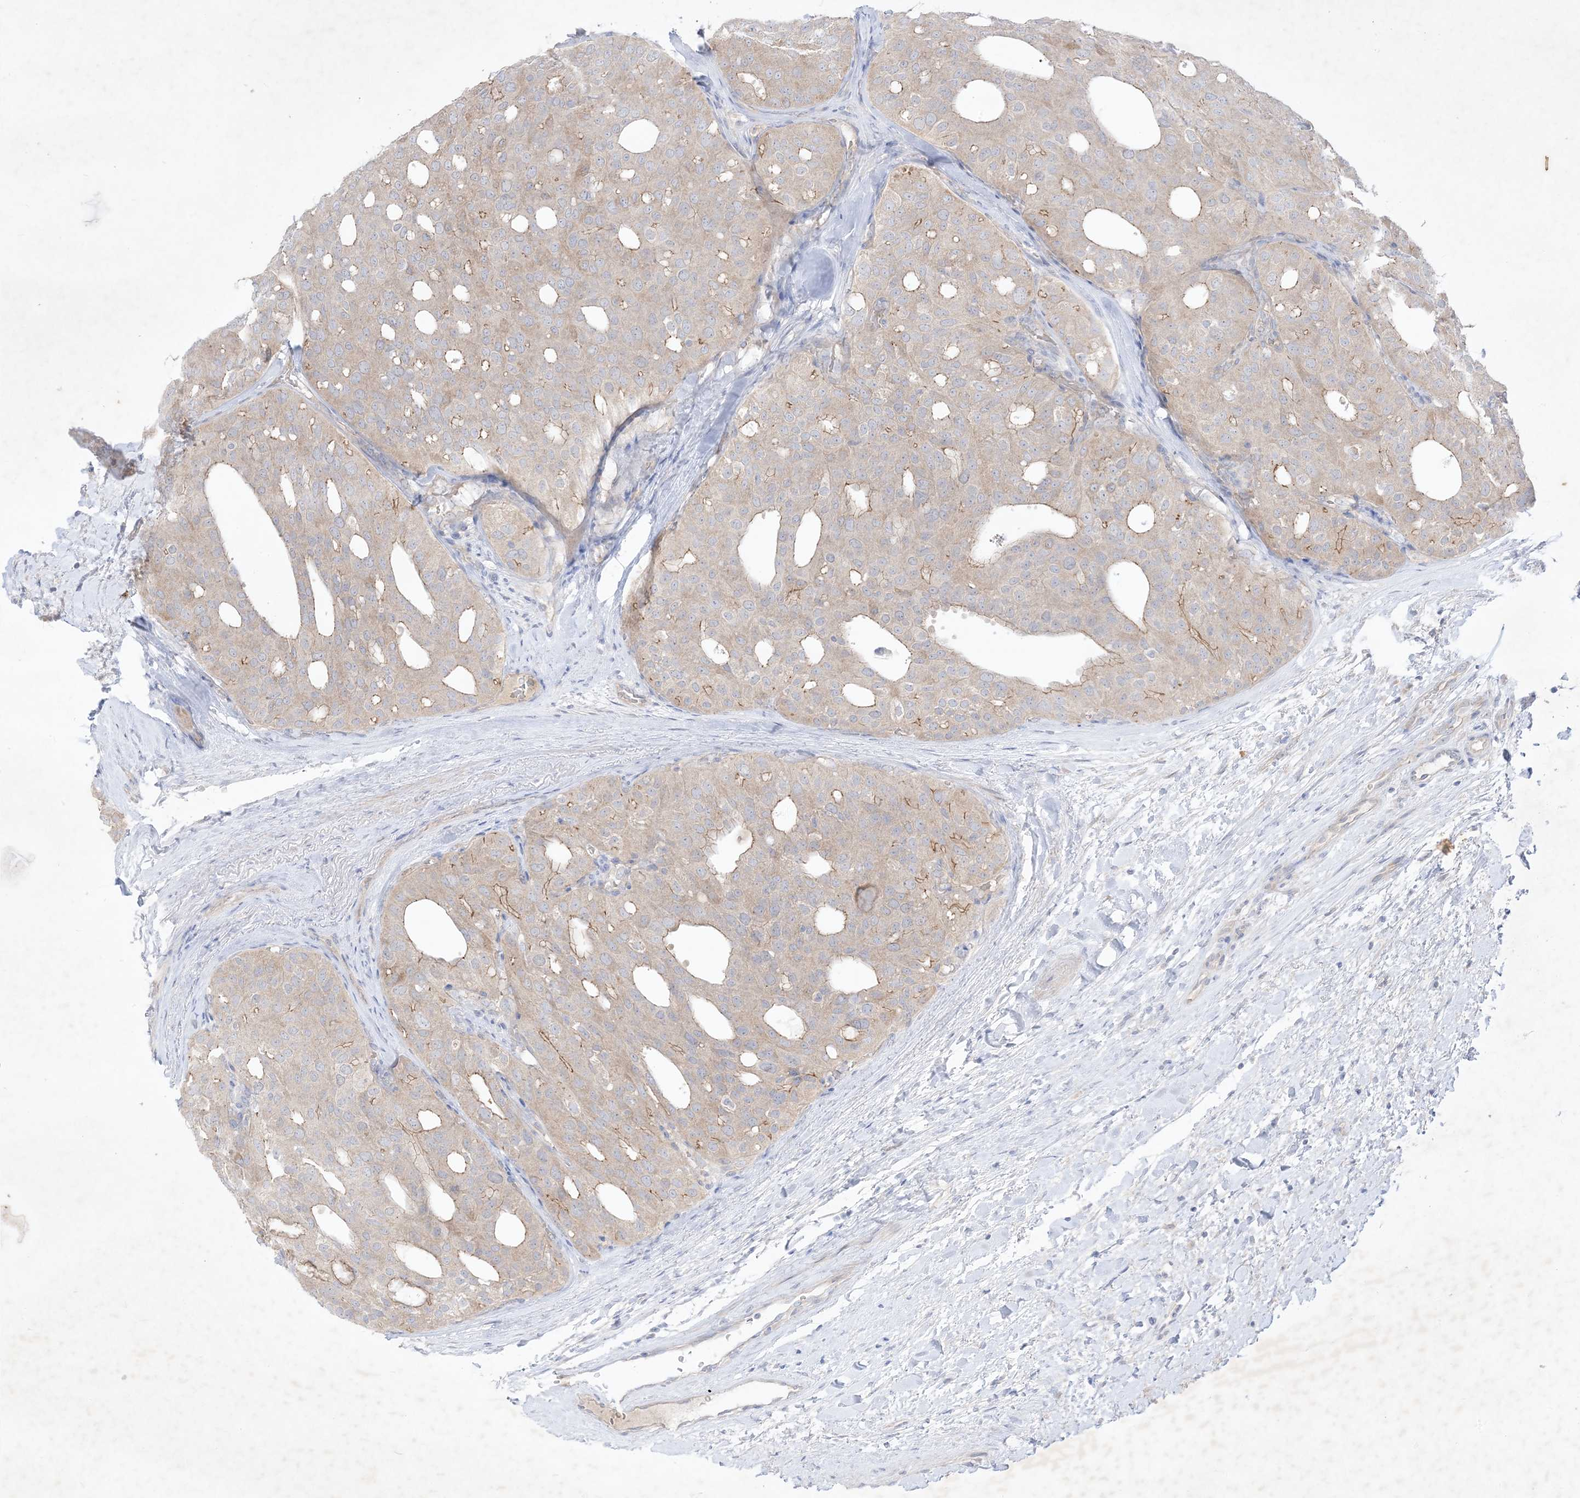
{"staining": {"intensity": "moderate", "quantity": "<25%", "location": "cytoplasmic/membranous"}, "tissue": "thyroid cancer", "cell_type": "Tumor cells", "image_type": "cancer", "snomed": [{"axis": "morphology", "description": "Follicular adenoma carcinoma, NOS"}, {"axis": "topography", "description": "Thyroid gland"}], "caption": "A low amount of moderate cytoplasmic/membranous positivity is present in about <25% of tumor cells in thyroid cancer tissue.", "gene": "PLEKHA3", "patient": {"sex": "male", "age": 75}}